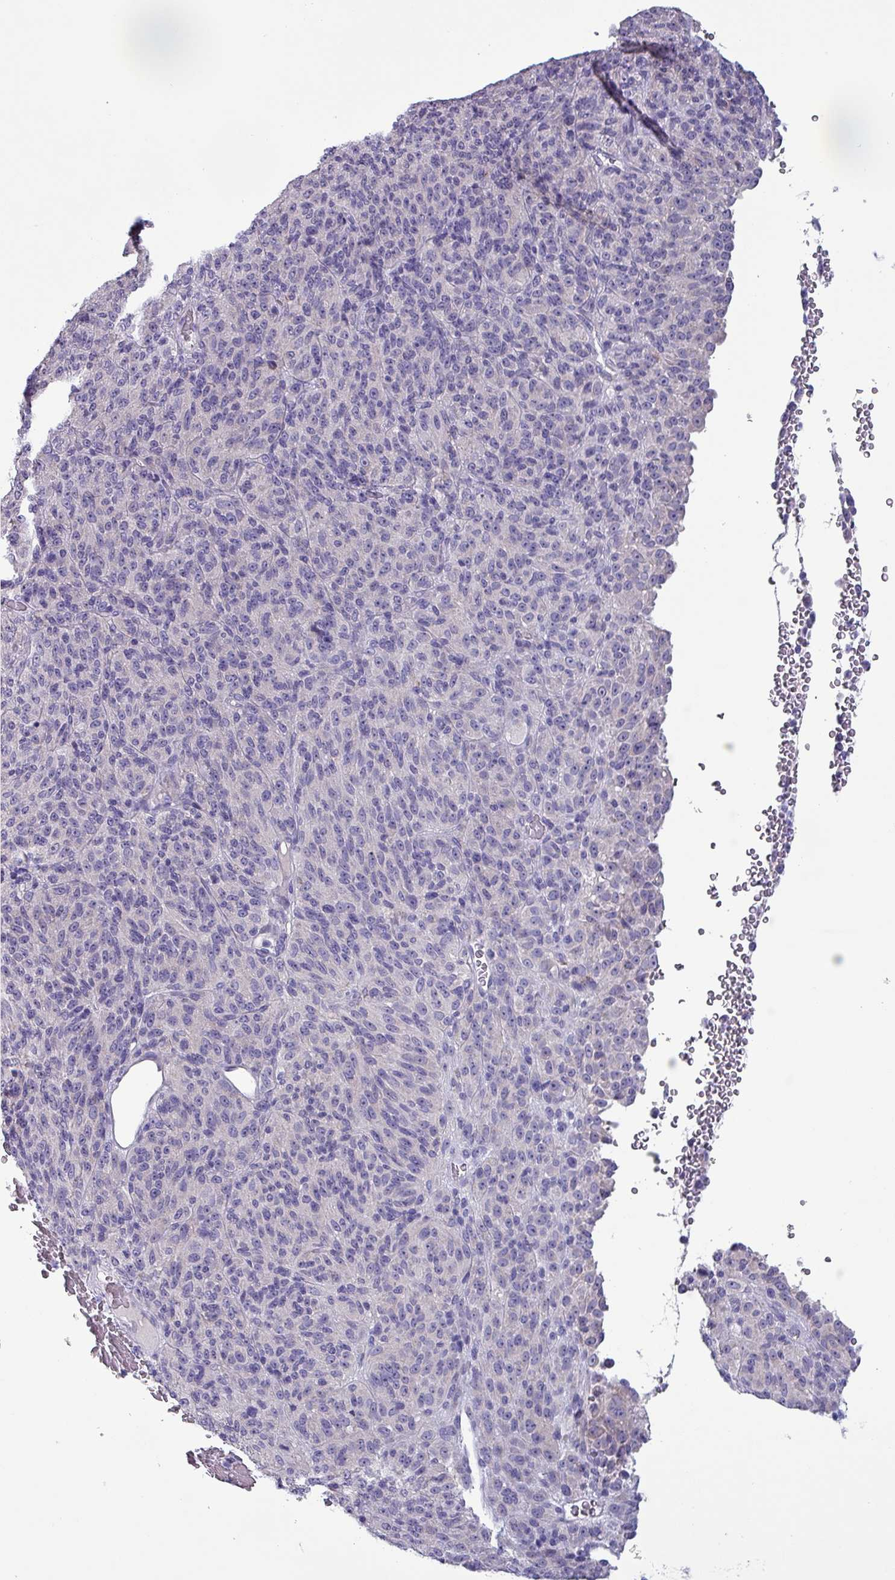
{"staining": {"intensity": "negative", "quantity": "none", "location": "none"}, "tissue": "melanoma", "cell_type": "Tumor cells", "image_type": "cancer", "snomed": [{"axis": "morphology", "description": "Malignant melanoma, Metastatic site"}, {"axis": "topography", "description": "Brain"}], "caption": "This photomicrograph is of malignant melanoma (metastatic site) stained with immunohistochemistry (IHC) to label a protein in brown with the nuclei are counter-stained blue. There is no expression in tumor cells.", "gene": "HSD3B7", "patient": {"sex": "female", "age": 56}}